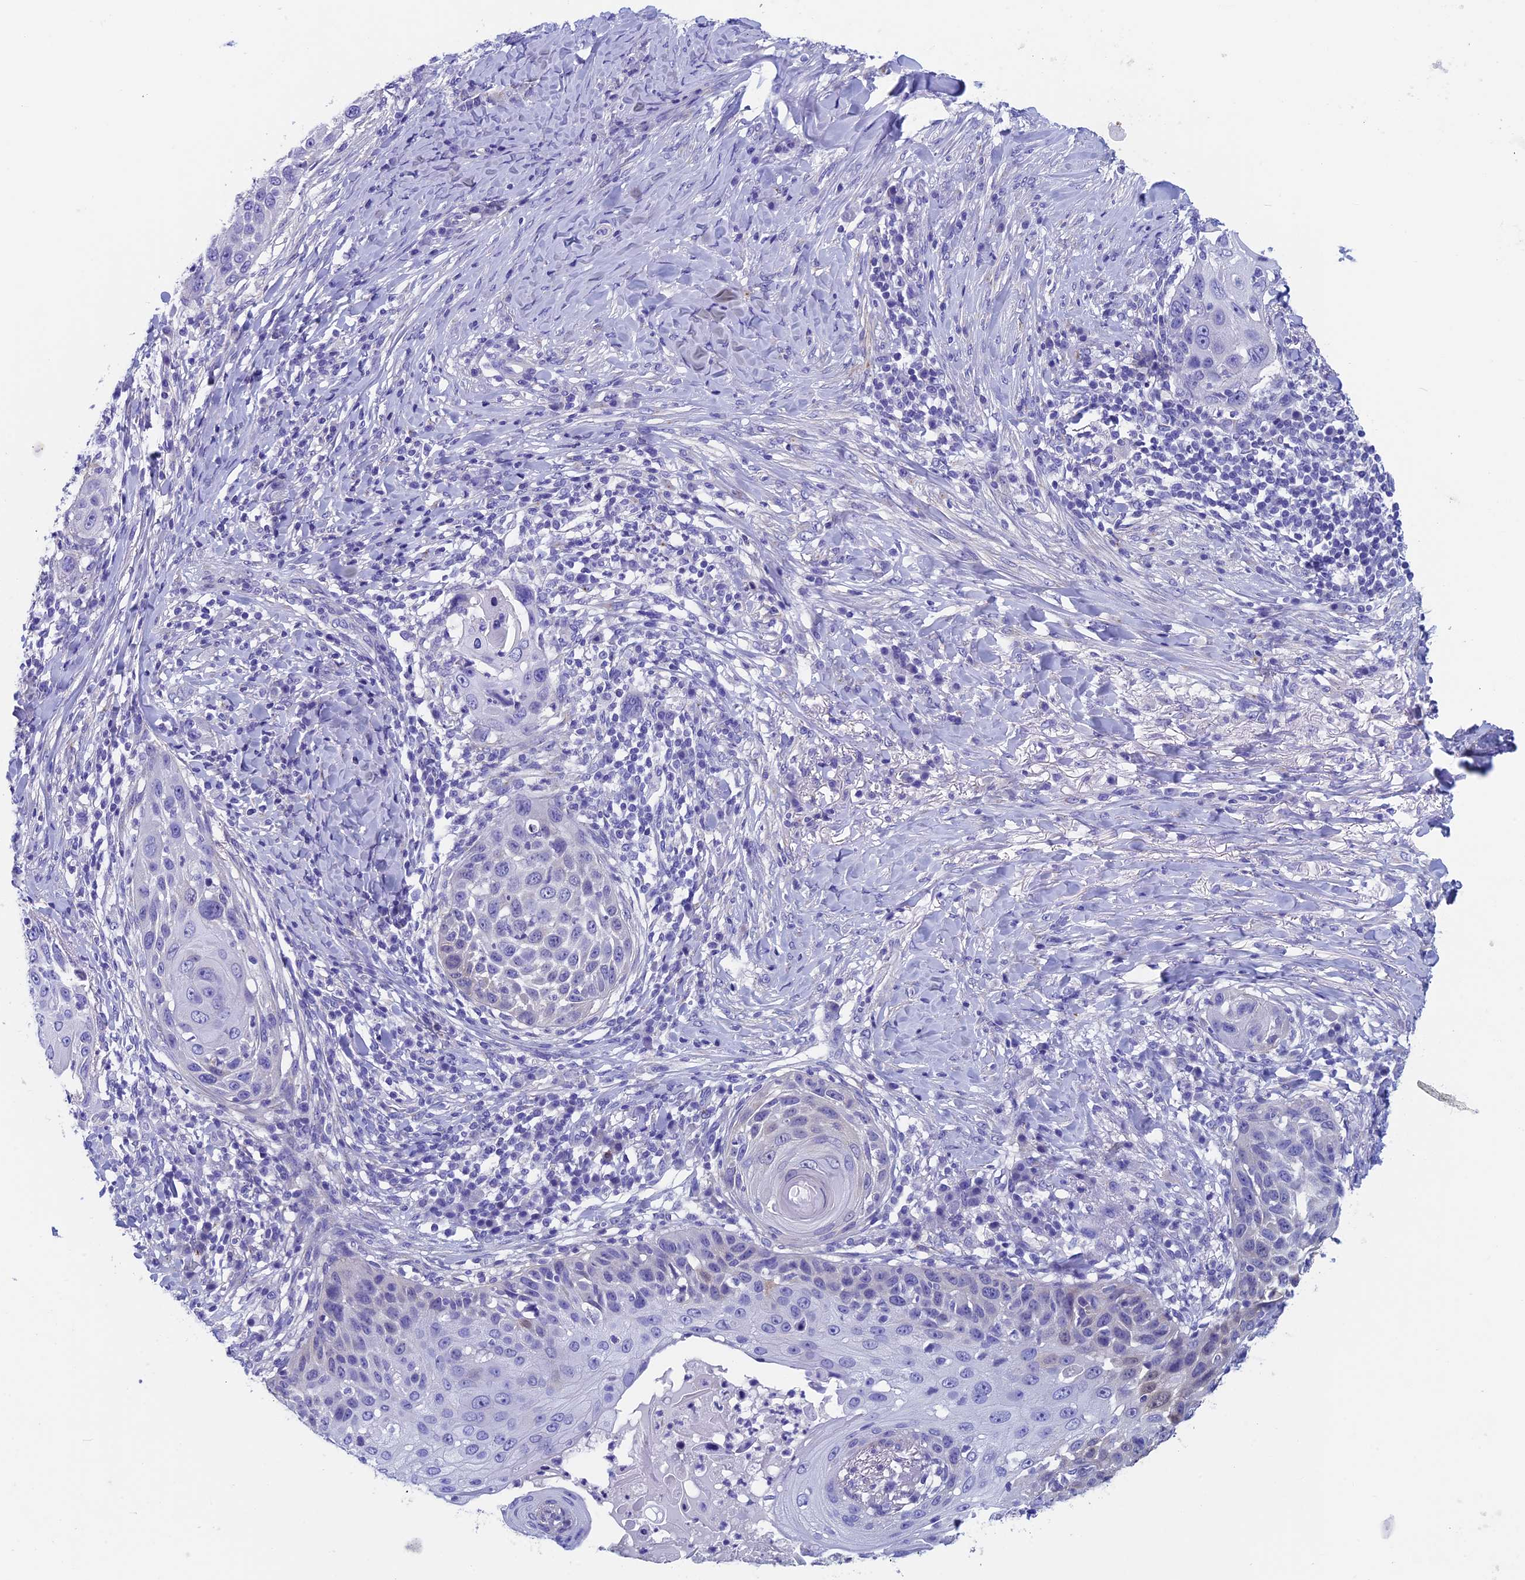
{"staining": {"intensity": "negative", "quantity": "none", "location": "none"}, "tissue": "skin cancer", "cell_type": "Tumor cells", "image_type": "cancer", "snomed": [{"axis": "morphology", "description": "Squamous cell carcinoma, NOS"}, {"axis": "topography", "description": "Skin"}], "caption": "Skin squamous cell carcinoma was stained to show a protein in brown. There is no significant staining in tumor cells.", "gene": "ADH7", "patient": {"sex": "female", "age": 44}}